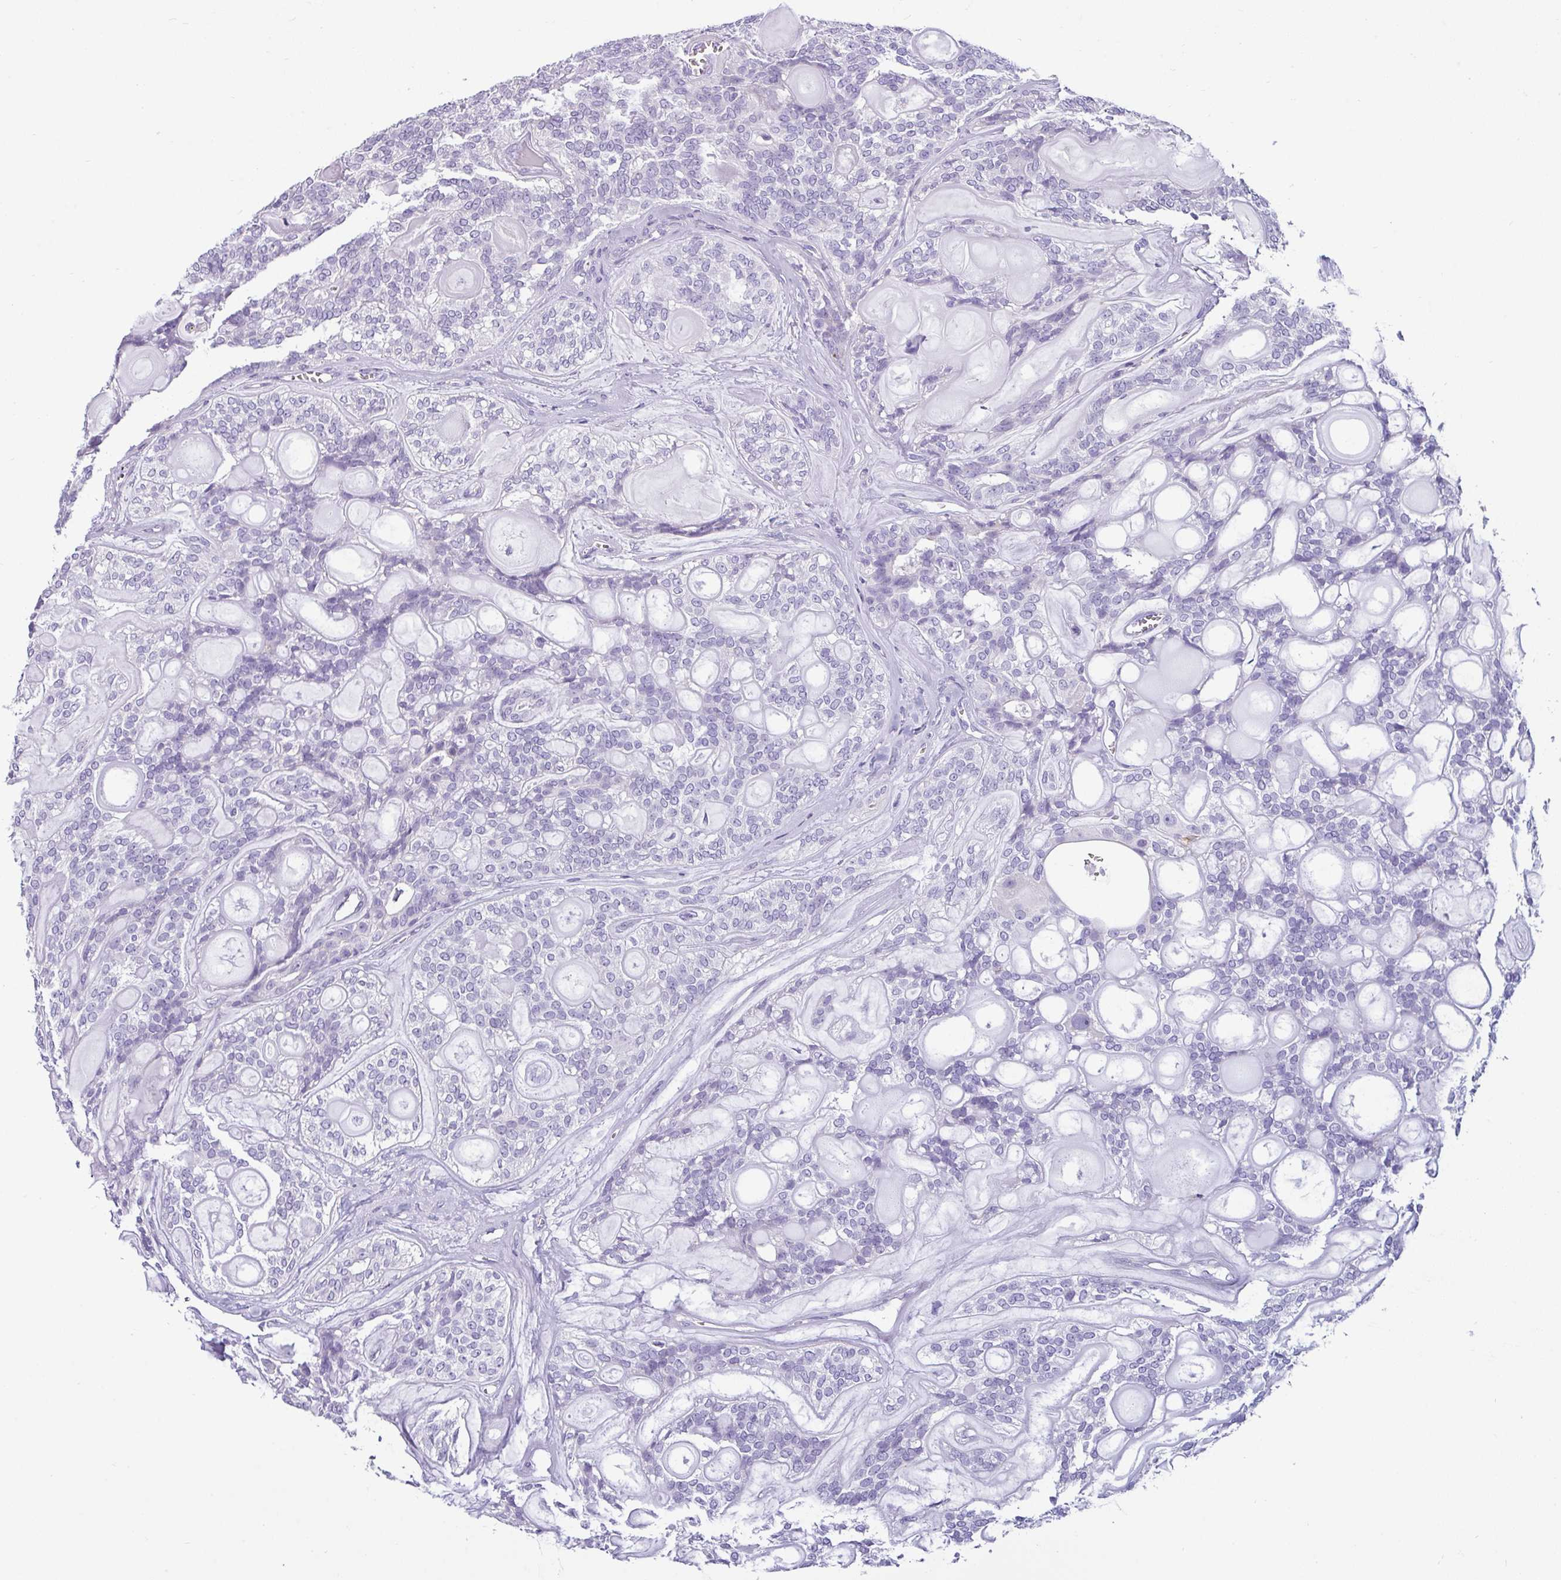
{"staining": {"intensity": "negative", "quantity": "none", "location": "none"}, "tissue": "head and neck cancer", "cell_type": "Tumor cells", "image_type": "cancer", "snomed": [{"axis": "morphology", "description": "Adenocarcinoma, NOS"}, {"axis": "topography", "description": "Head-Neck"}], "caption": "Immunohistochemical staining of head and neck adenocarcinoma reveals no significant staining in tumor cells. (Brightfield microscopy of DAB (3,3'-diaminobenzidine) IHC at high magnification).", "gene": "VCY1B", "patient": {"sex": "male", "age": 66}}